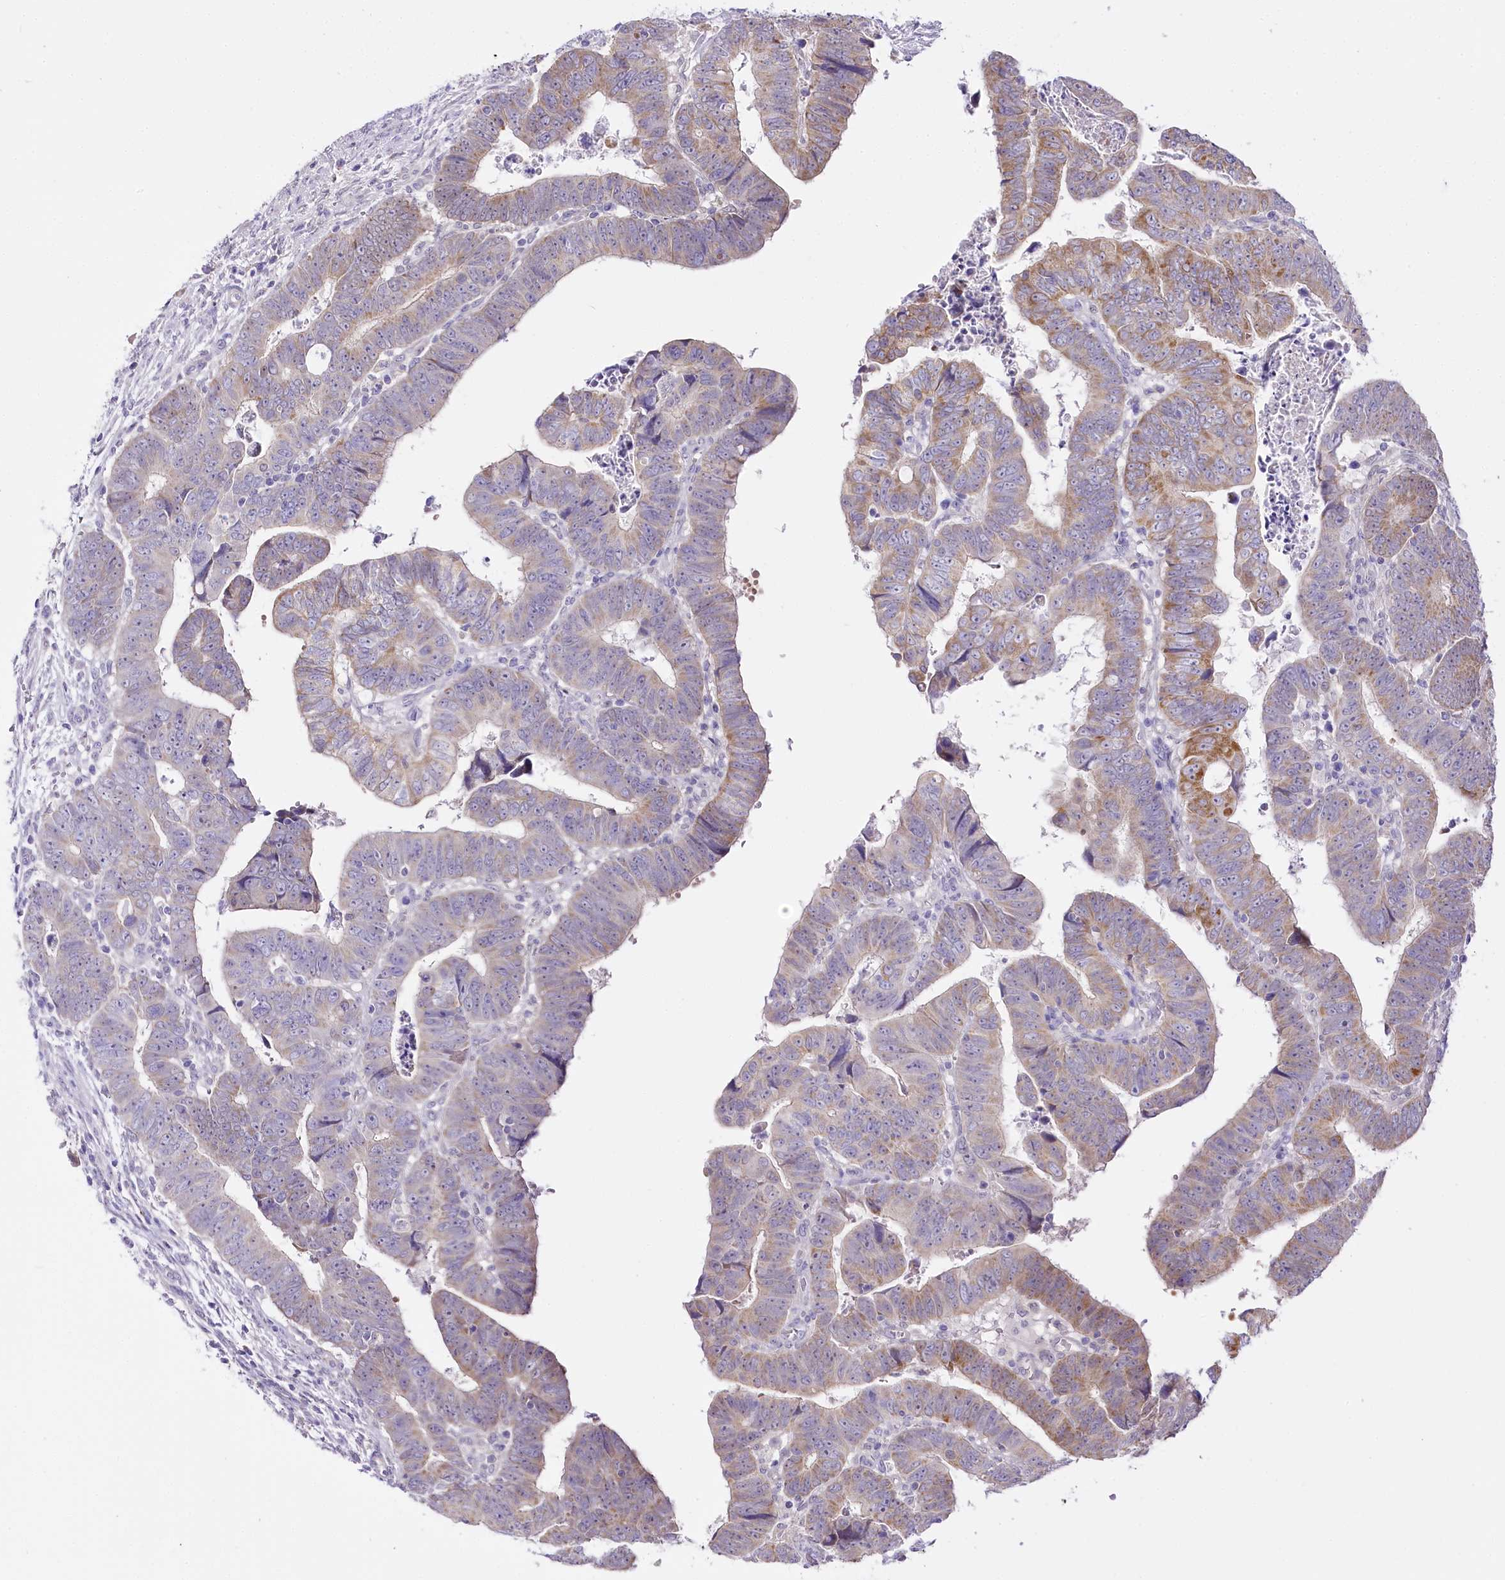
{"staining": {"intensity": "moderate", "quantity": "25%-75%", "location": "cytoplasmic/membranous"}, "tissue": "colorectal cancer", "cell_type": "Tumor cells", "image_type": "cancer", "snomed": [{"axis": "morphology", "description": "Normal tissue, NOS"}, {"axis": "morphology", "description": "Adenocarcinoma, NOS"}, {"axis": "topography", "description": "Rectum"}], "caption": "Tumor cells demonstrate medium levels of moderate cytoplasmic/membranous positivity in about 25%-75% of cells in colorectal cancer (adenocarcinoma).", "gene": "ZNF226", "patient": {"sex": "female", "age": 65}}